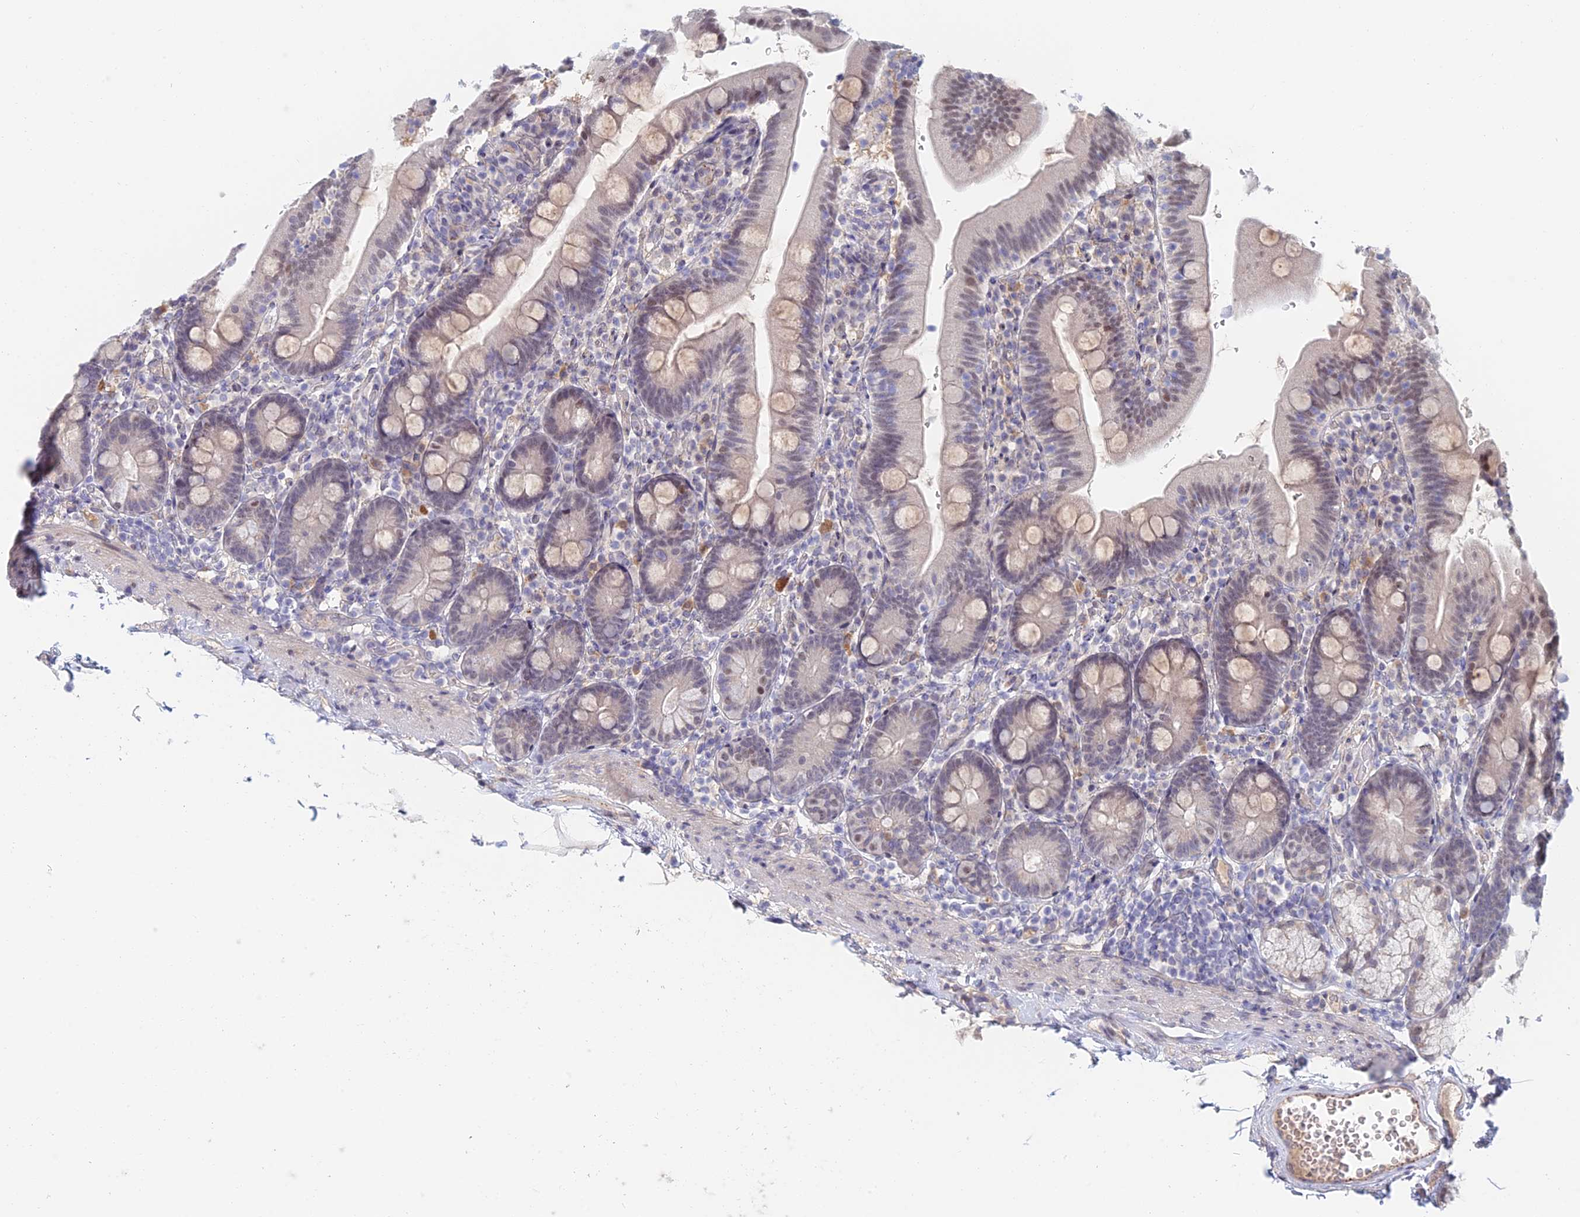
{"staining": {"intensity": "weak", "quantity": "25%-75%", "location": "nuclear"}, "tissue": "duodenum", "cell_type": "Glandular cells", "image_type": "normal", "snomed": [{"axis": "morphology", "description": "Normal tissue, NOS"}, {"axis": "topography", "description": "Duodenum"}], "caption": "Weak nuclear positivity for a protein is identified in approximately 25%-75% of glandular cells of unremarkable duodenum using immunohistochemistry.", "gene": "ZUP1", "patient": {"sex": "female", "age": 67}}